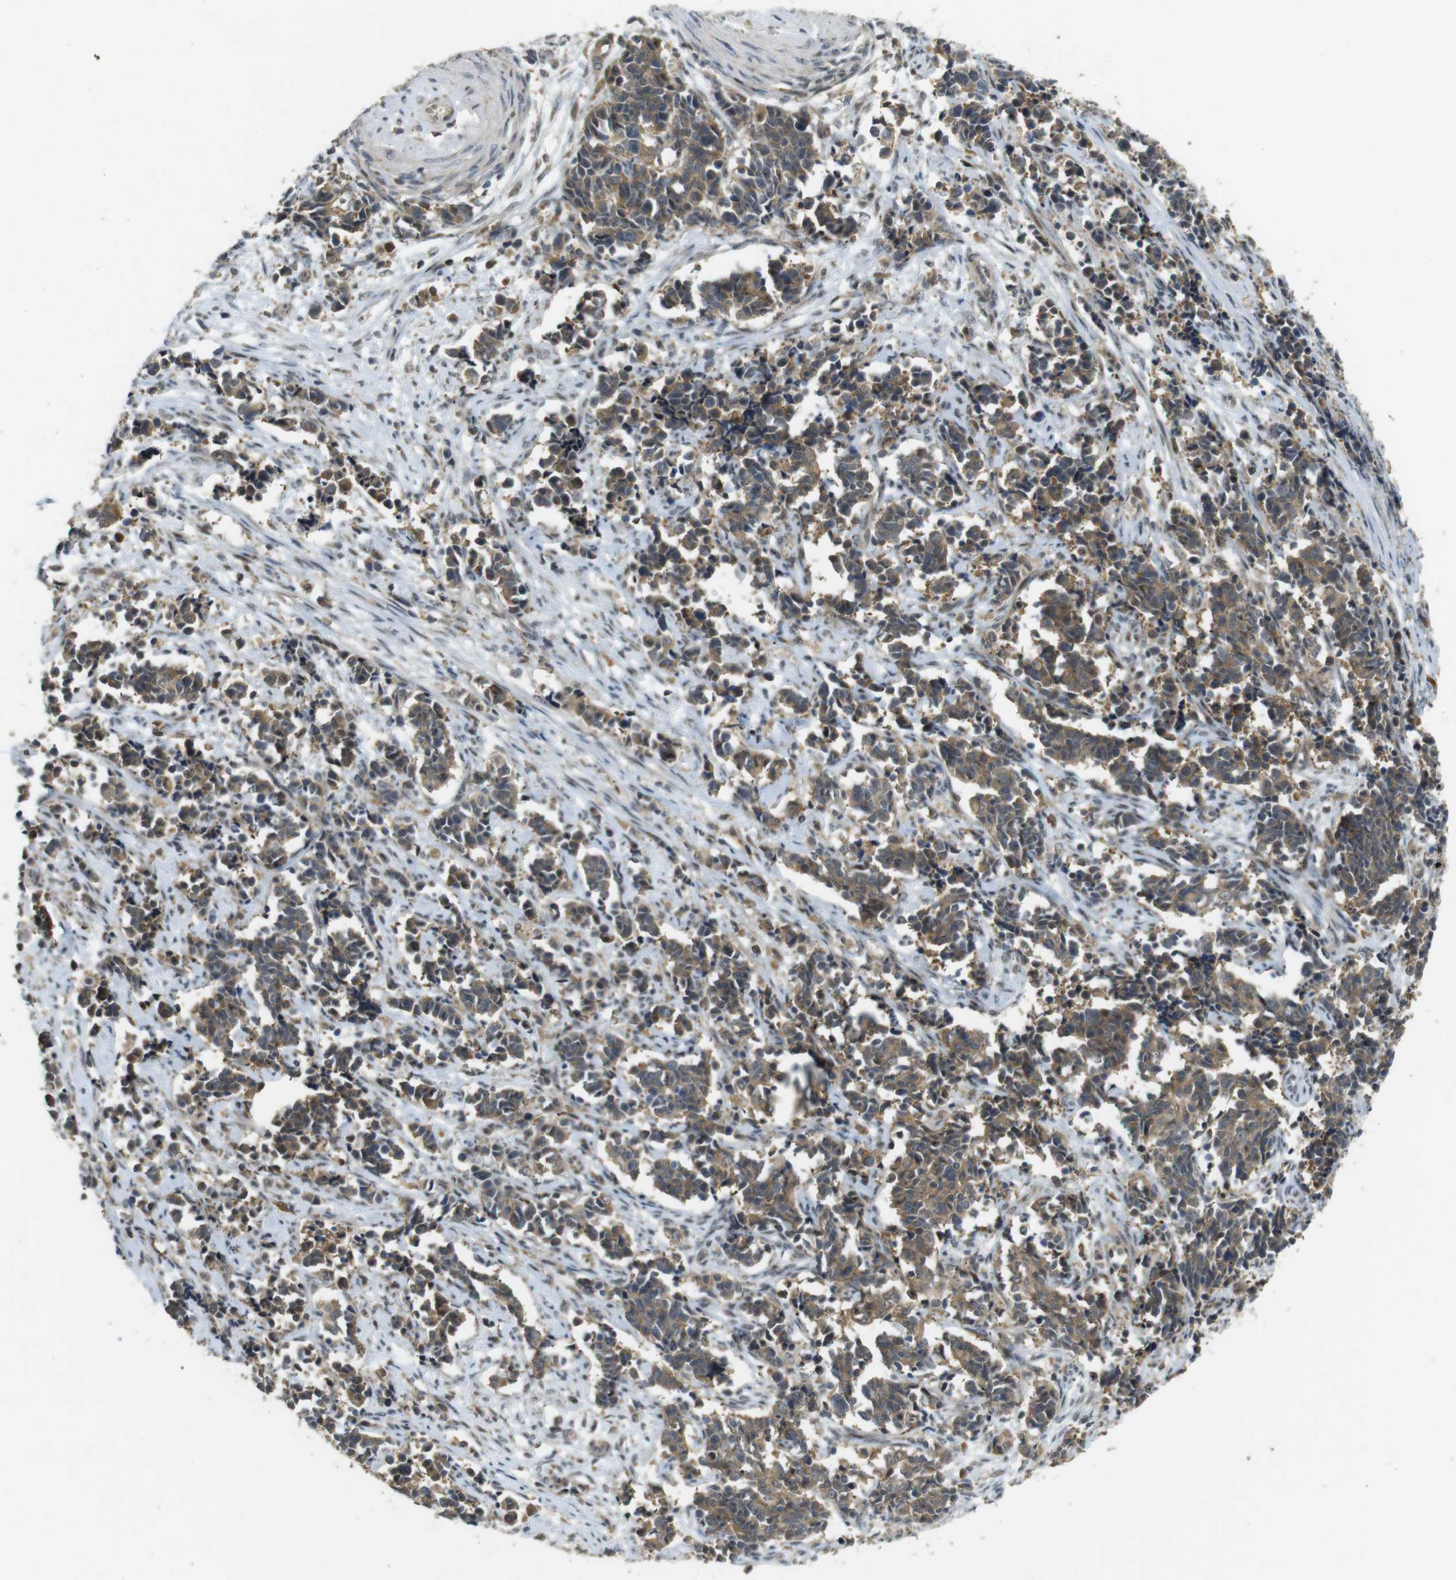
{"staining": {"intensity": "moderate", "quantity": ">75%", "location": "cytoplasmic/membranous"}, "tissue": "cervical cancer", "cell_type": "Tumor cells", "image_type": "cancer", "snomed": [{"axis": "morphology", "description": "Normal tissue, NOS"}, {"axis": "morphology", "description": "Squamous cell carcinoma, NOS"}, {"axis": "topography", "description": "Cervix"}], "caption": "Protein expression analysis of cervical squamous cell carcinoma reveals moderate cytoplasmic/membranous positivity in about >75% of tumor cells.", "gene": "TMX3", "patient": {"sex": "female", "age": 35}}